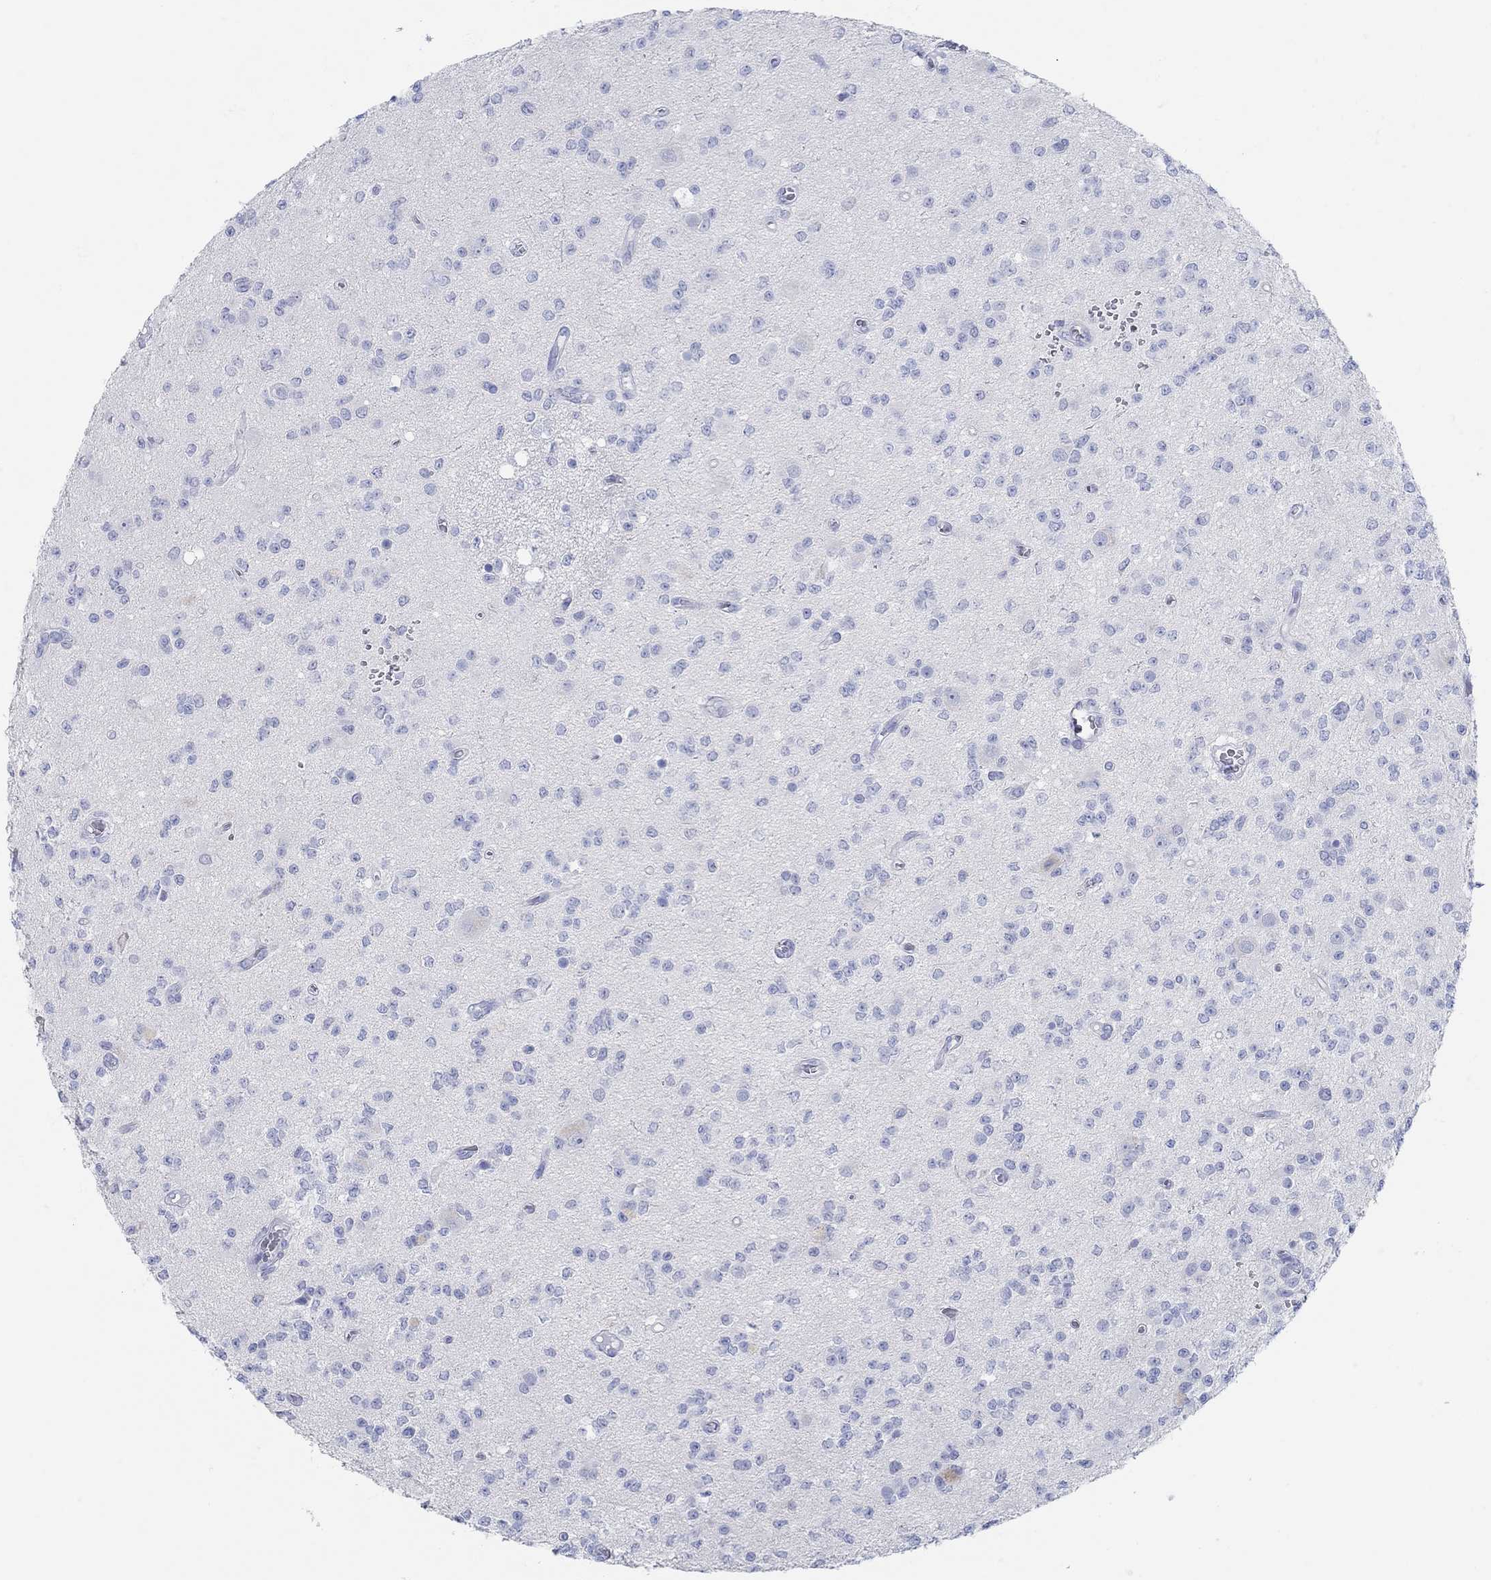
{"staining": {"intensity": "negative", "quantity": "none", "location": "none"}, "tissue": "glioma", "cell_type": "Tumor cells", "image_type": "cancer", "snomed": [{"axis": "morphology", "description": "Glioma, malignant, Low grade"}, {"axis": "topography", "description": "Brain"}], "caption": "Tumor cells show no significant protein staining in glioma.", "gene": "AK8", "patient": {"sex": "female", "age": 45}}